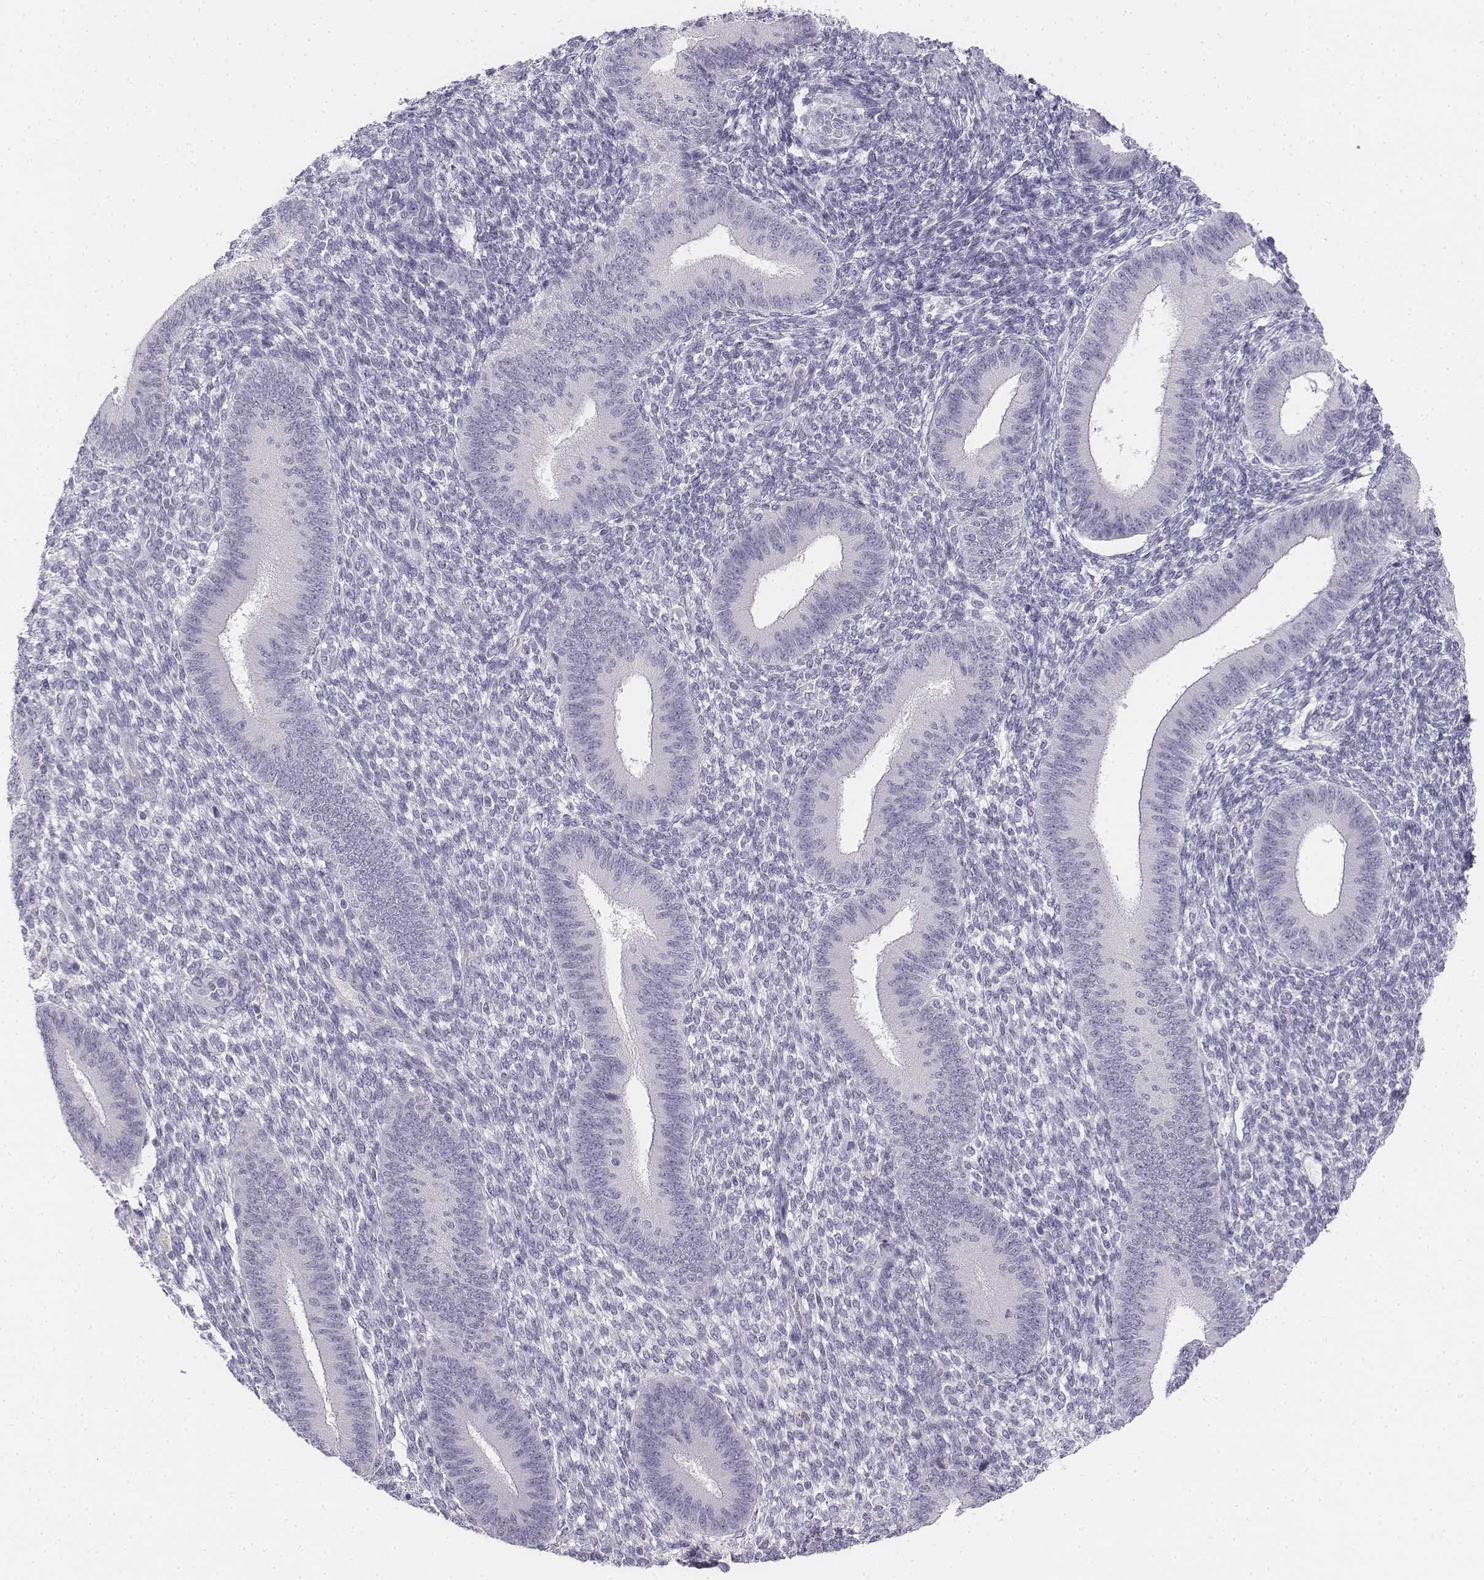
{"staining": {"intensity": "negative", "quantity": "none", "location": "none"}, "tissue": "endometrium", "cell_type": "Cells in endometrial stroma", "image_type": "normal", "snomed": [{"axis": "morphology", "description": "Normal tissue, NOS"}, {"axis": "topography", "description": "Endometrium"}], "caption": "Immunohistochemistry (IHC) photomicrograph of benign human endometrium stained for a protein (brown), which shows no expression in cells in endometrial stroma. (IHC, brightfield microscopy, high magnification).", "gene": "UCN2", "patient": {"sex": "female", "age": 39}}